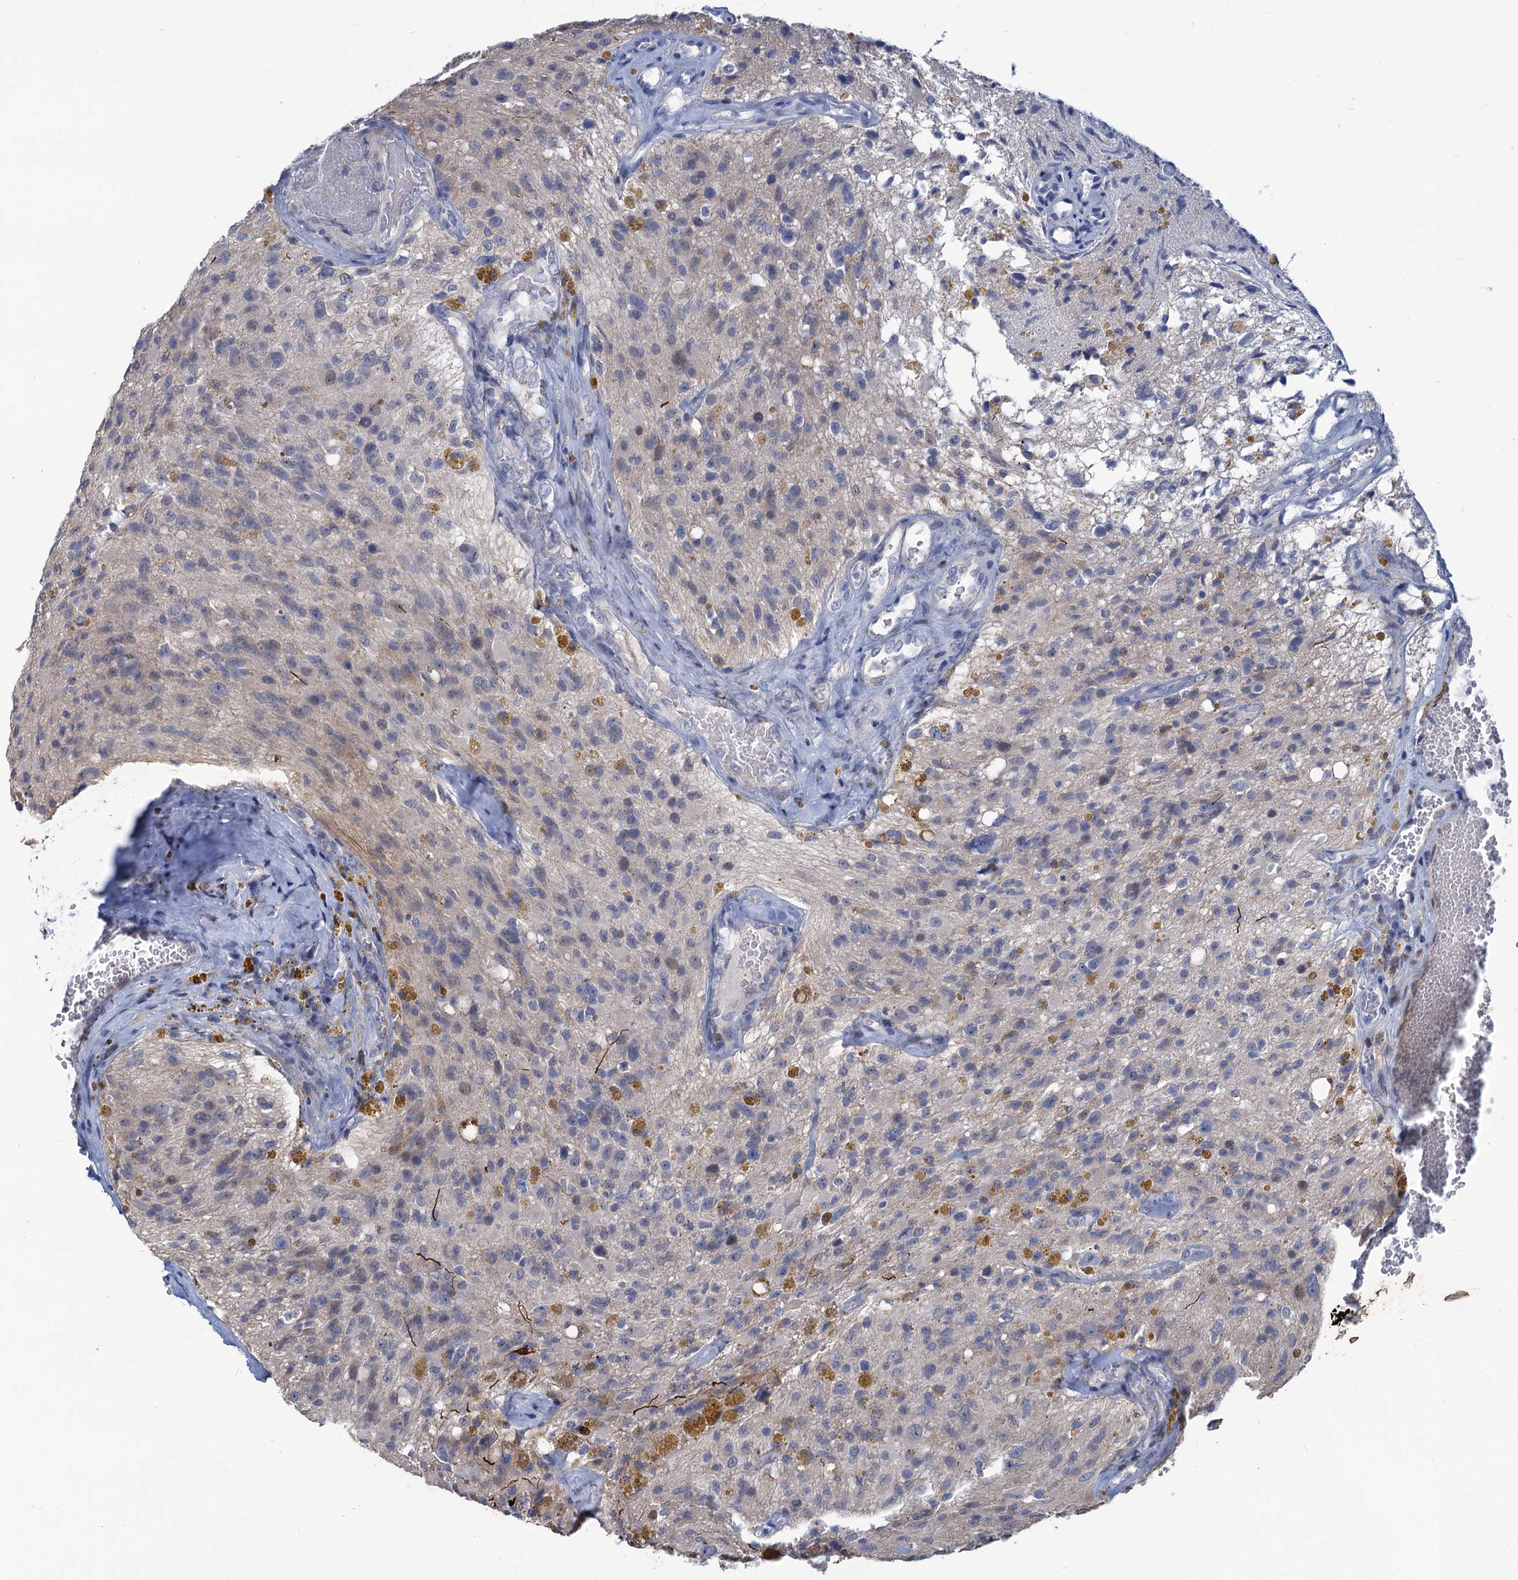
{"staining": {"intensity": "weak", "quantity": "<25%", "location": "cytoplasmic/membranous"}, "tissue": "glioma", "cell_type": "Tumor cells", "image_type": "cancer", "snomed": [{"axis": "morphology", "description": "Glioma, malignant, High grade"}, {"axis": "topography", "description": "Brain"}], "caption": "Immunohistochemical staining of human malignant glioma (high-grade) reveals no significant positivity in tumor cells. (IHC, brightfield microscopy, high magnification).", "gene": "ESYT3", "patient": {"sex": "male", "age": 69}}